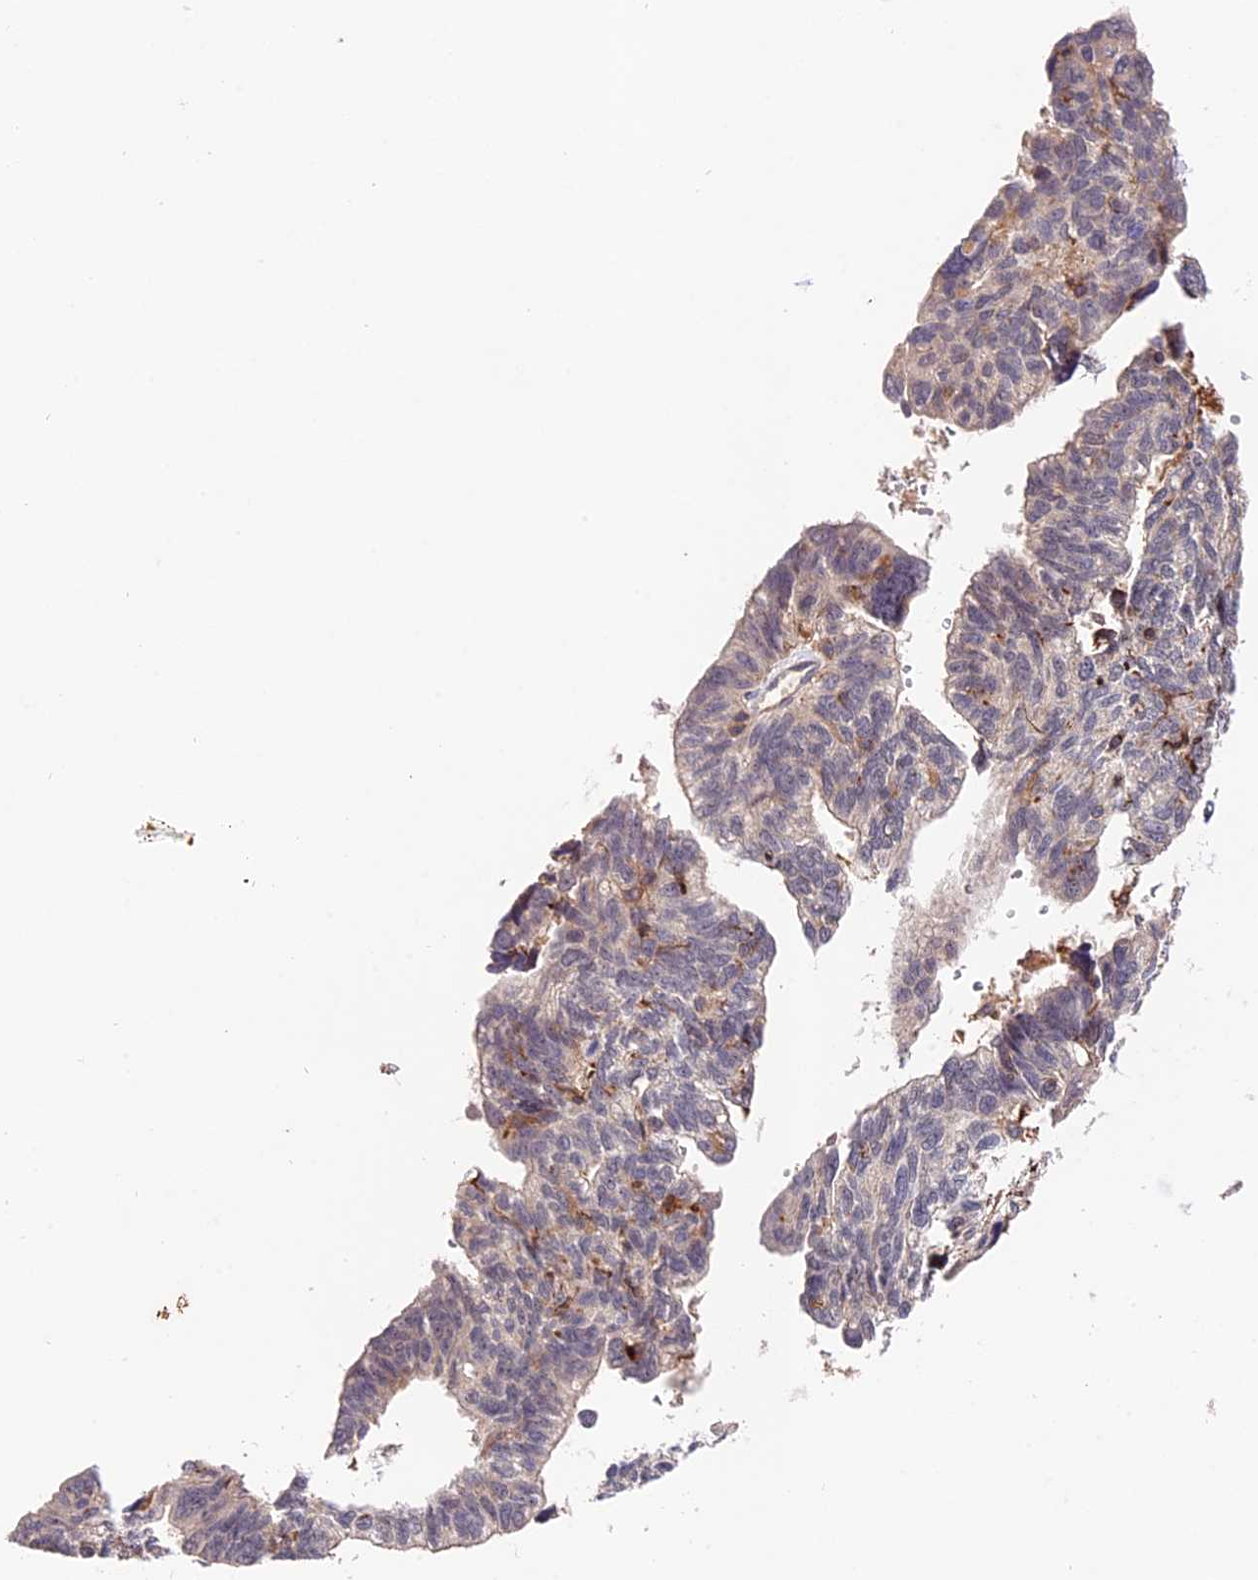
{"staining": {"intensity": "weak", "quantity": "<25%", "location": "nuclear"}, "tissue": "ovarian cancer", "cell_type": "Tumor cells", "image_type": "cancer", "snomed": [{"axis": "morphology", "description": "Cystadenocarcinoma, serous, NOS"}, {"axis": "topography", "description": "Ovary"}], "caption": "Micrograph shows no significant protein positivity in tumor cells of ovarian cancer. Brightfield microscopy of immunohistochemistry stained with DAB (brown) and hematoxylin (blue), captured at high magnification.", "gene": "CACNA1H", "patient": {"sex": "female", "age": 79}}